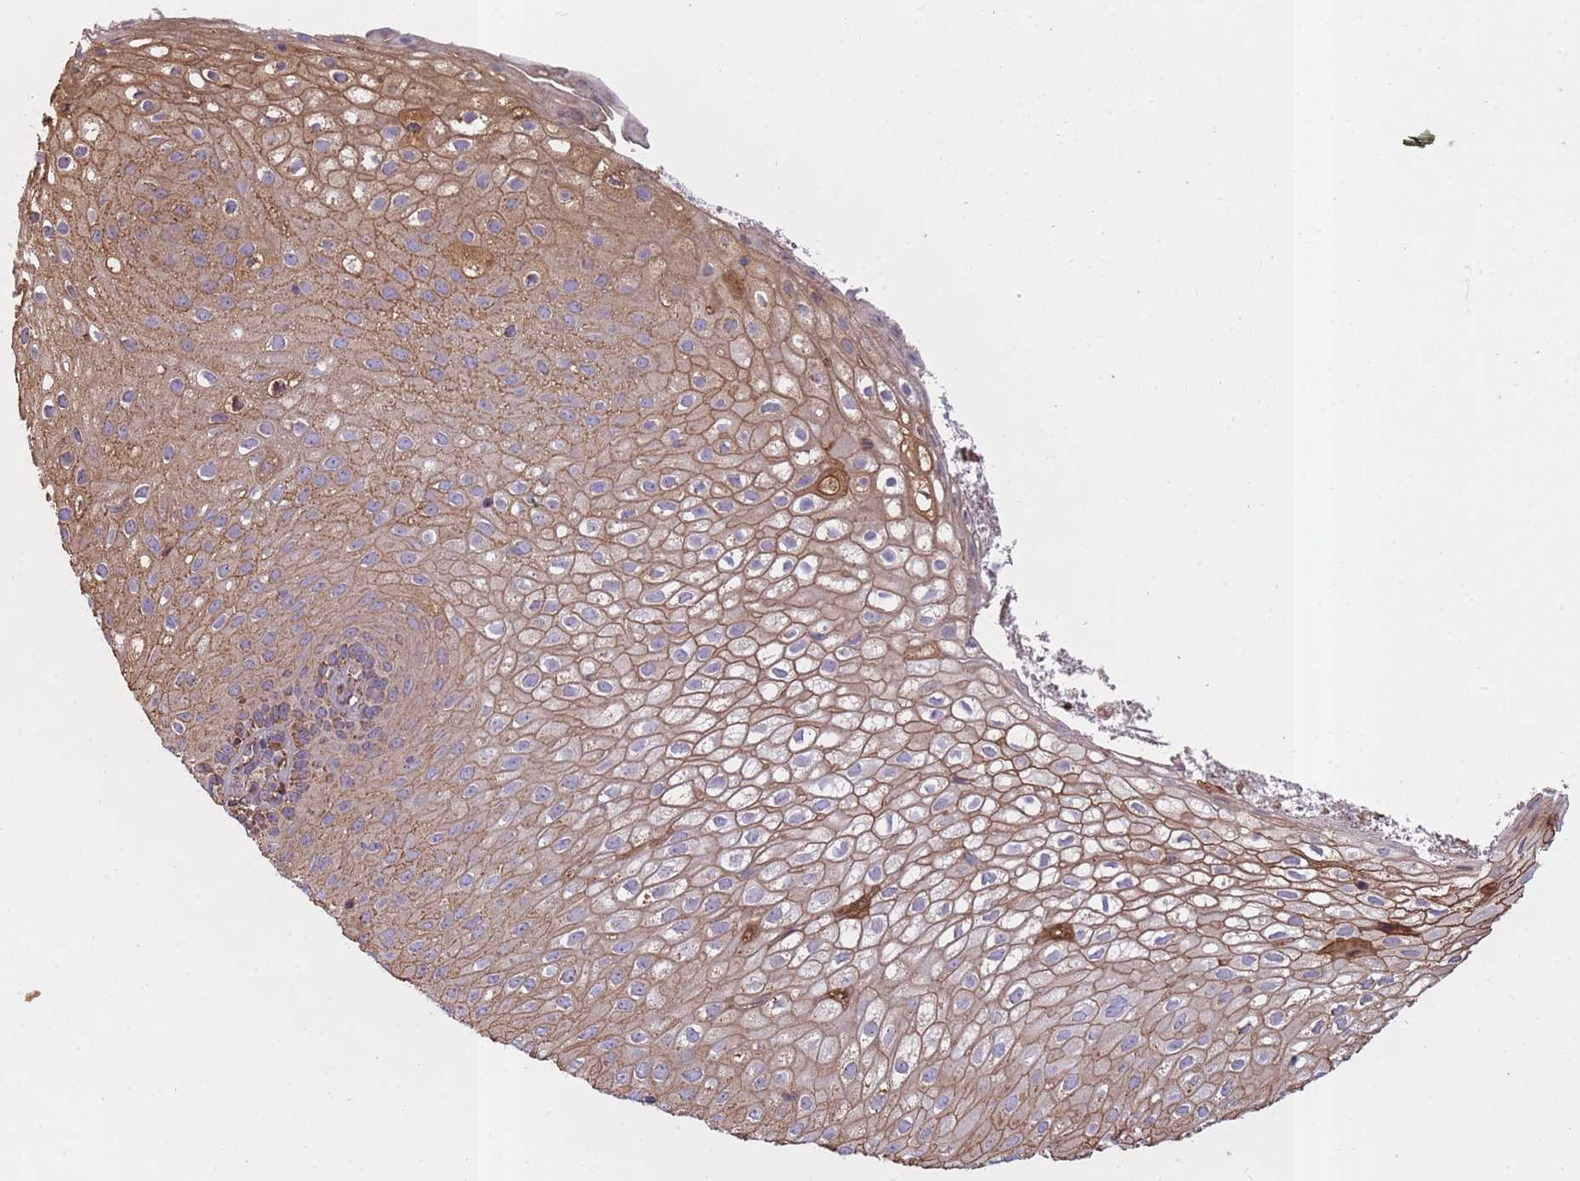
{"staining": {"intensity": "weak", "quantity": "25%-75%", "location": "cytoplasmic/membranous"}, "tissue": "skin", "cell_type": "Epidermal cells", "image_type": "normal", "snomed": [{"axis": "morphology", "description": "Normal tissue, NOS"}, {"axis": "topography", "description": "Anal"}], "caption": "Immunohistochemical staining of unremarkable human skin displays 25%-75% levels of weak cytoplasmic/membranous protein positivity in about 25%-75% of epidermal cells. (IHC, brightfield microscopy, high magnification).", "gene": "KAT2A", "patient": {"sex": "male", "age": 80}}